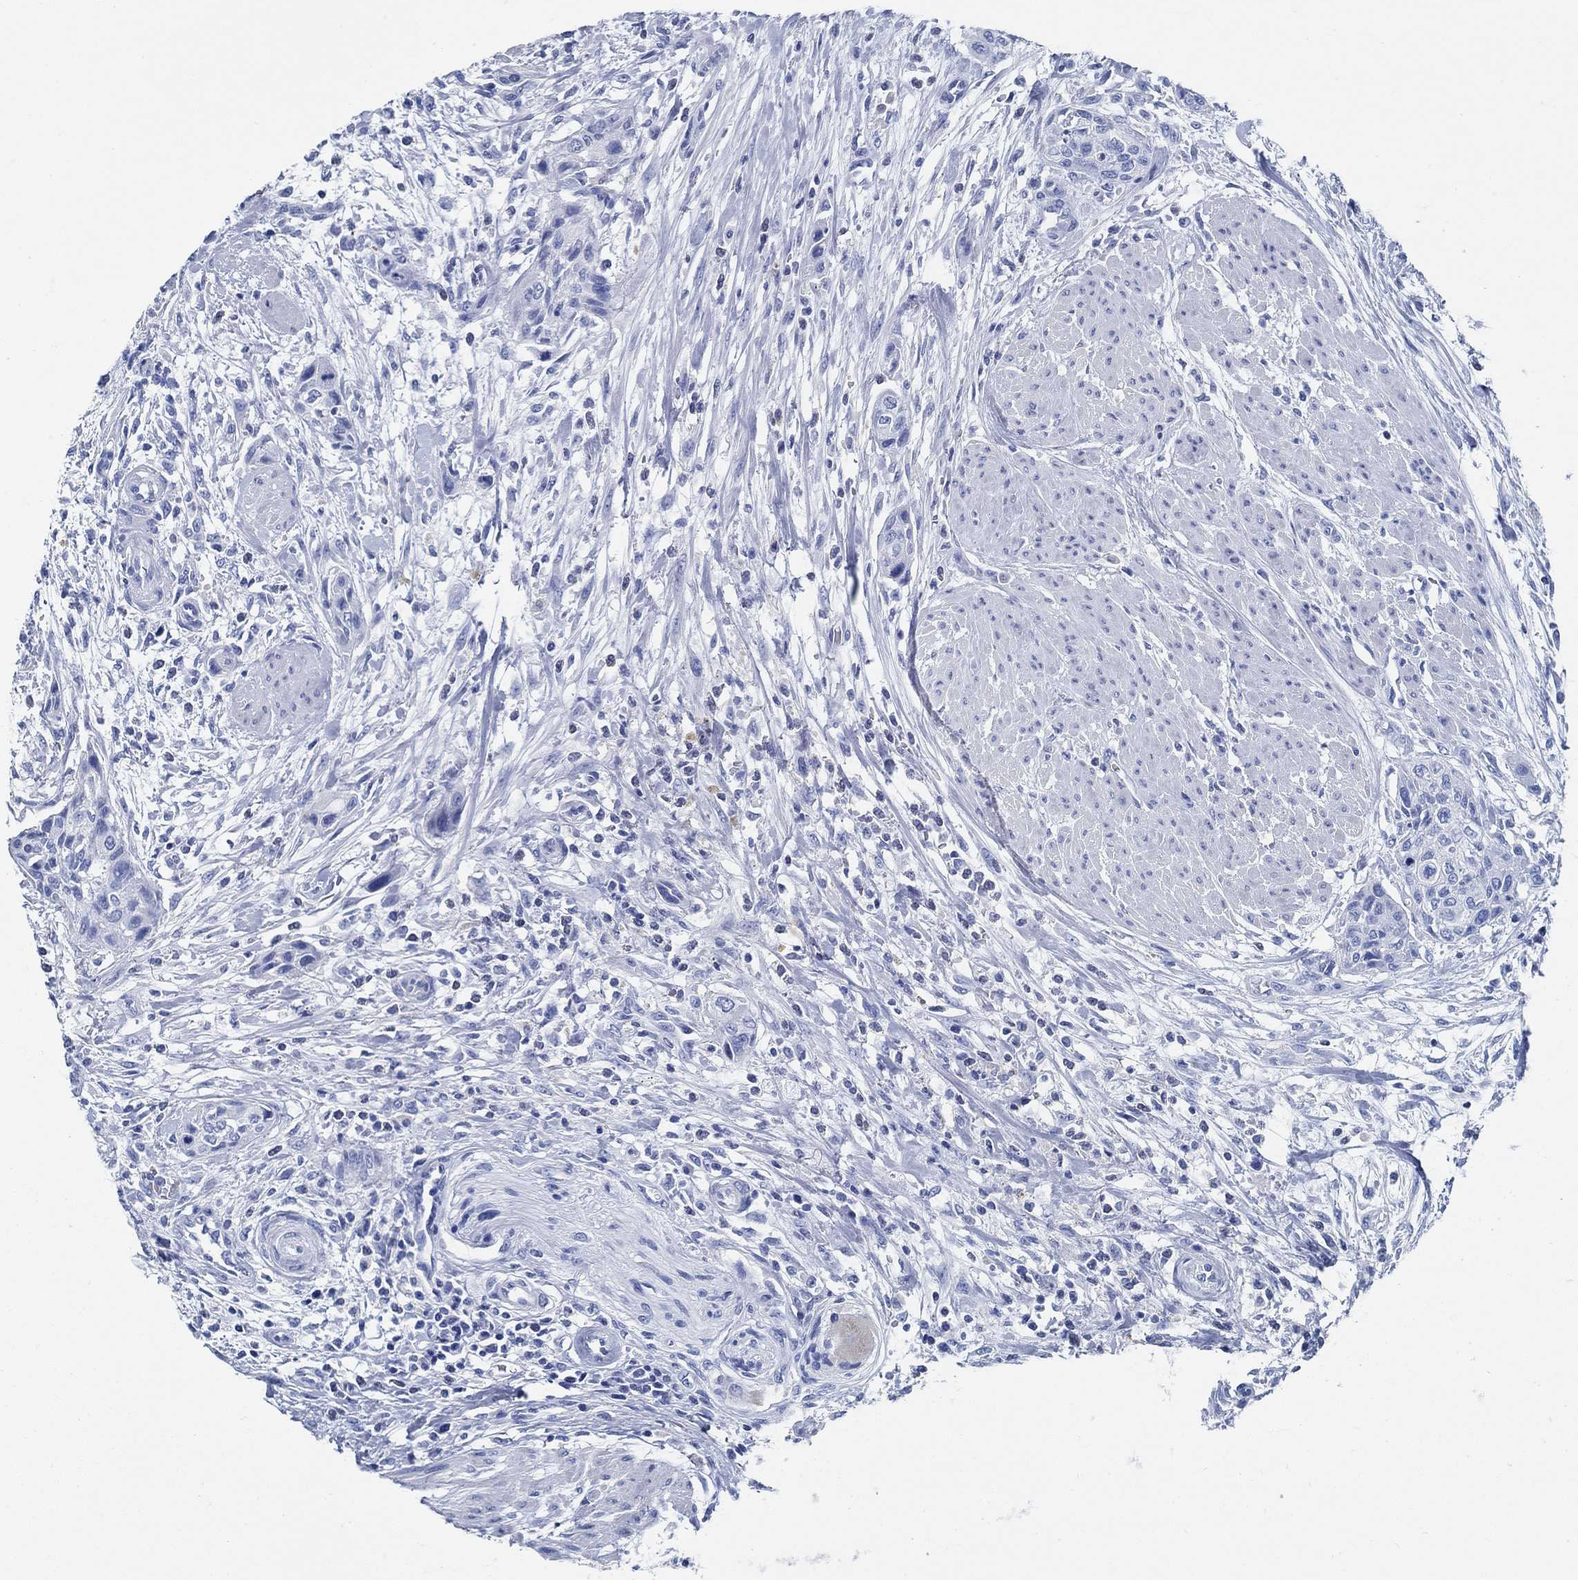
{"staining": {"intensity": "negative", "quantity": "none", "location": "none"}, "tissue": "urothelial cancer", "cell_type": "Tumor cells", "image_type": "cancer", "snomed": [{"axis": "morphology", "description": "Urothelial carcinoma, High grade"}, {"axis": "topography", "description": "Urinary bladder"}], "caption": "DAB immunohistochemical staining of human urothelial cancer demonstrates no significant positivity in tumor cells. Nuclei are stained in blue.", "gene": "SLC45A1", "patient": {"sex": "male", "age": 35}}